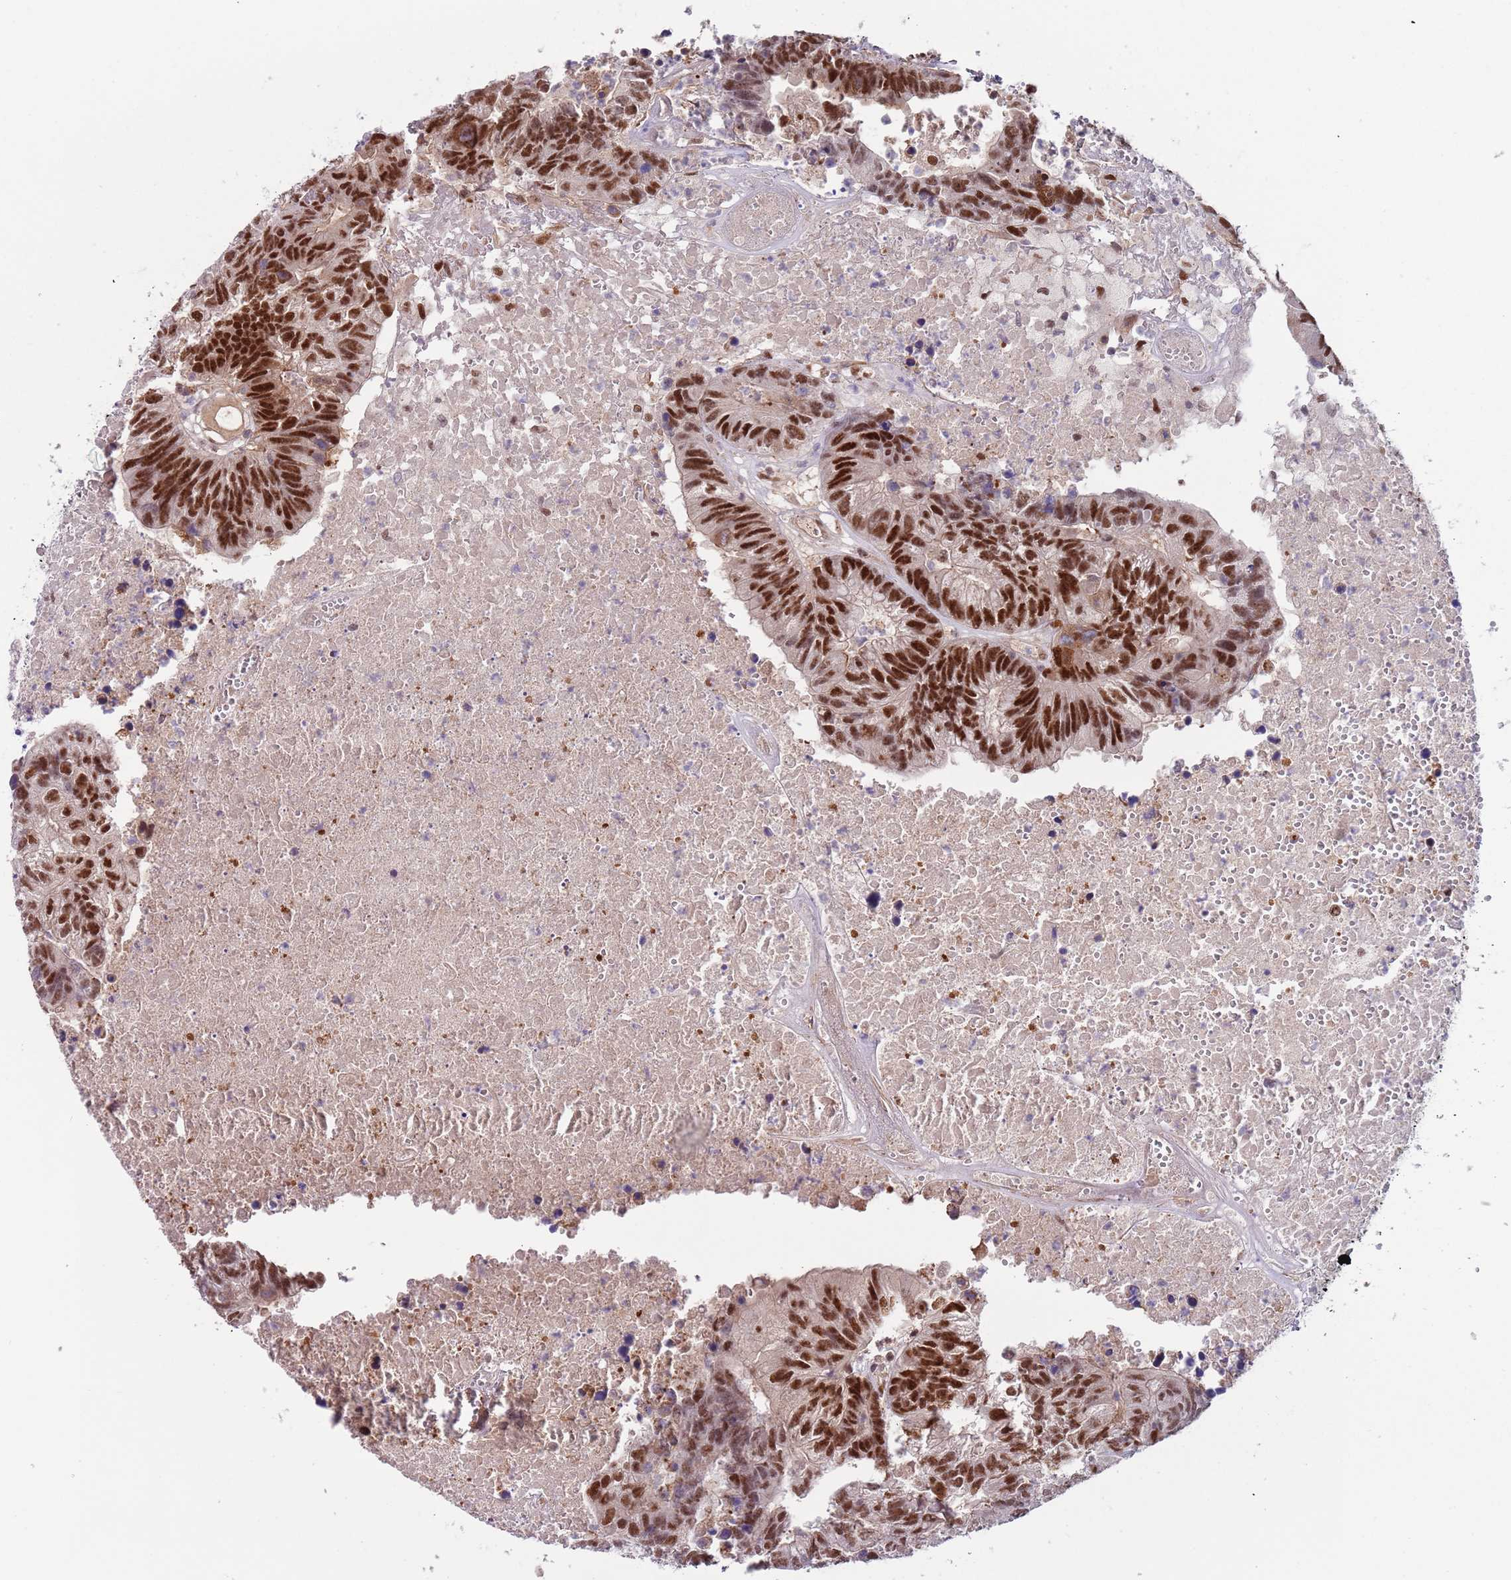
{"staining": {"intensity": "strong", "quantity": ">75%", "location": "nuclear"}, "tissue": "colorectal cancer", "cell_type": "Tumor cells", "image_type": "cancer", "snomed": [{"axis": "morphology", "description": "Adenocarcinoma, NOS"}, {"axis": "topography", "description": "Colon"}], "caption": "Immunohistochemical staining of colorectal cancer displays strong nuclear protein expression in approximately >75% of tumor cells. (DAB IHC with brightfield microscopy, high magnification).", "gene": "RMND5B", "patient": {"sex": "female", "age": 48}}